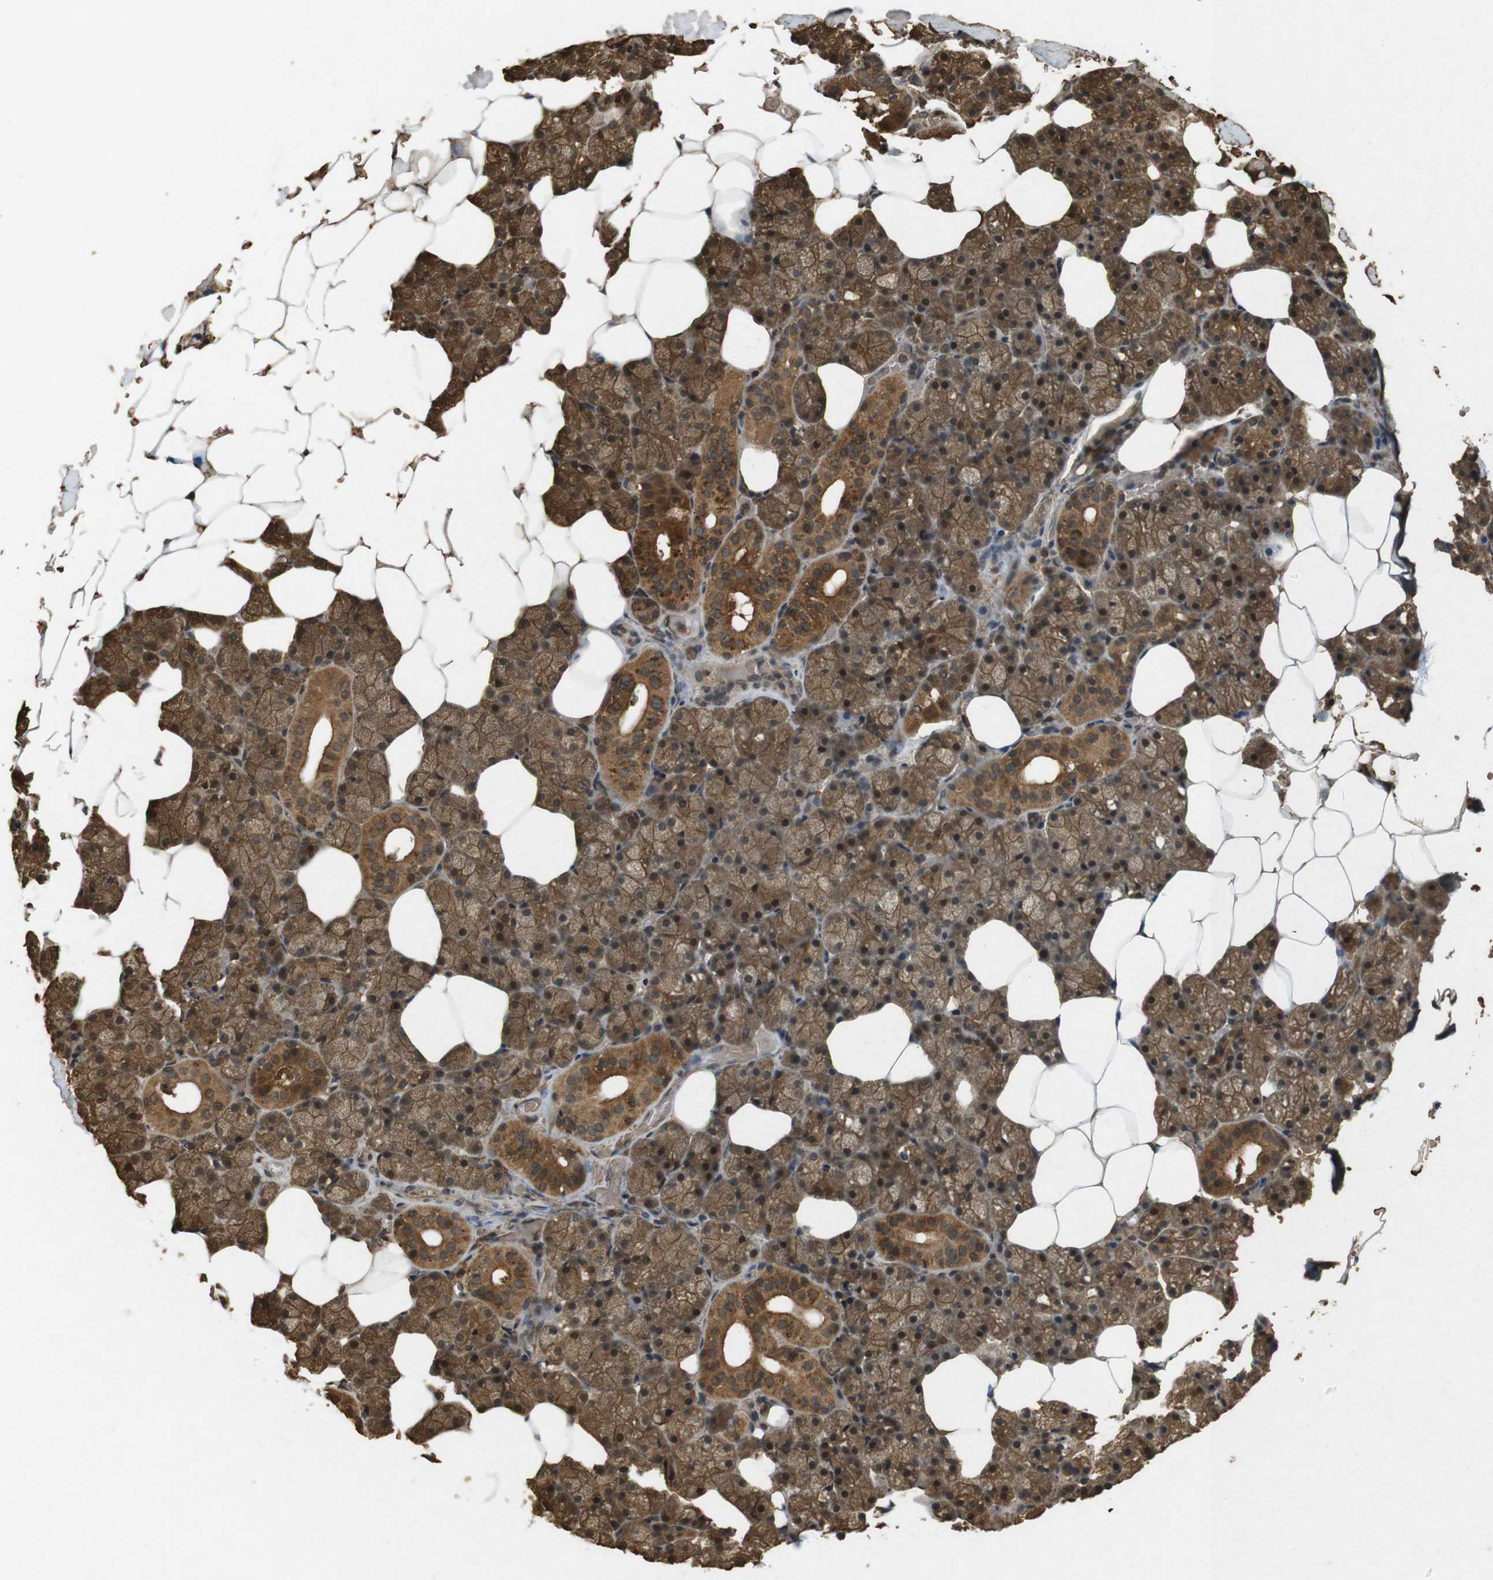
{"staining": {"intensity": "moderate", "quantity": ">75%", "location": "cytoplasmic/membranous"}, "tissue": "salivary gland", "cell_type": "Glandular cells", "image_type": "normal", "snomed": [{"axis": "morphology", "description": "Normal tissue, NOS"}, {"axis": "topography", "description": "Salivary gland"}], "caption": "A histopathology image of salivary gland stained for a protein demonstrates moderate cytoplasmic/membranous brown staining in glandular cells. Using DAB (3,3'-diaminobenzidine) (brown) and hematoxylin (blue) stains, captured at high magnification using brightfield microscopy.", "gene": "TAP1", "patient": {"sex": "male", "age": 62}}